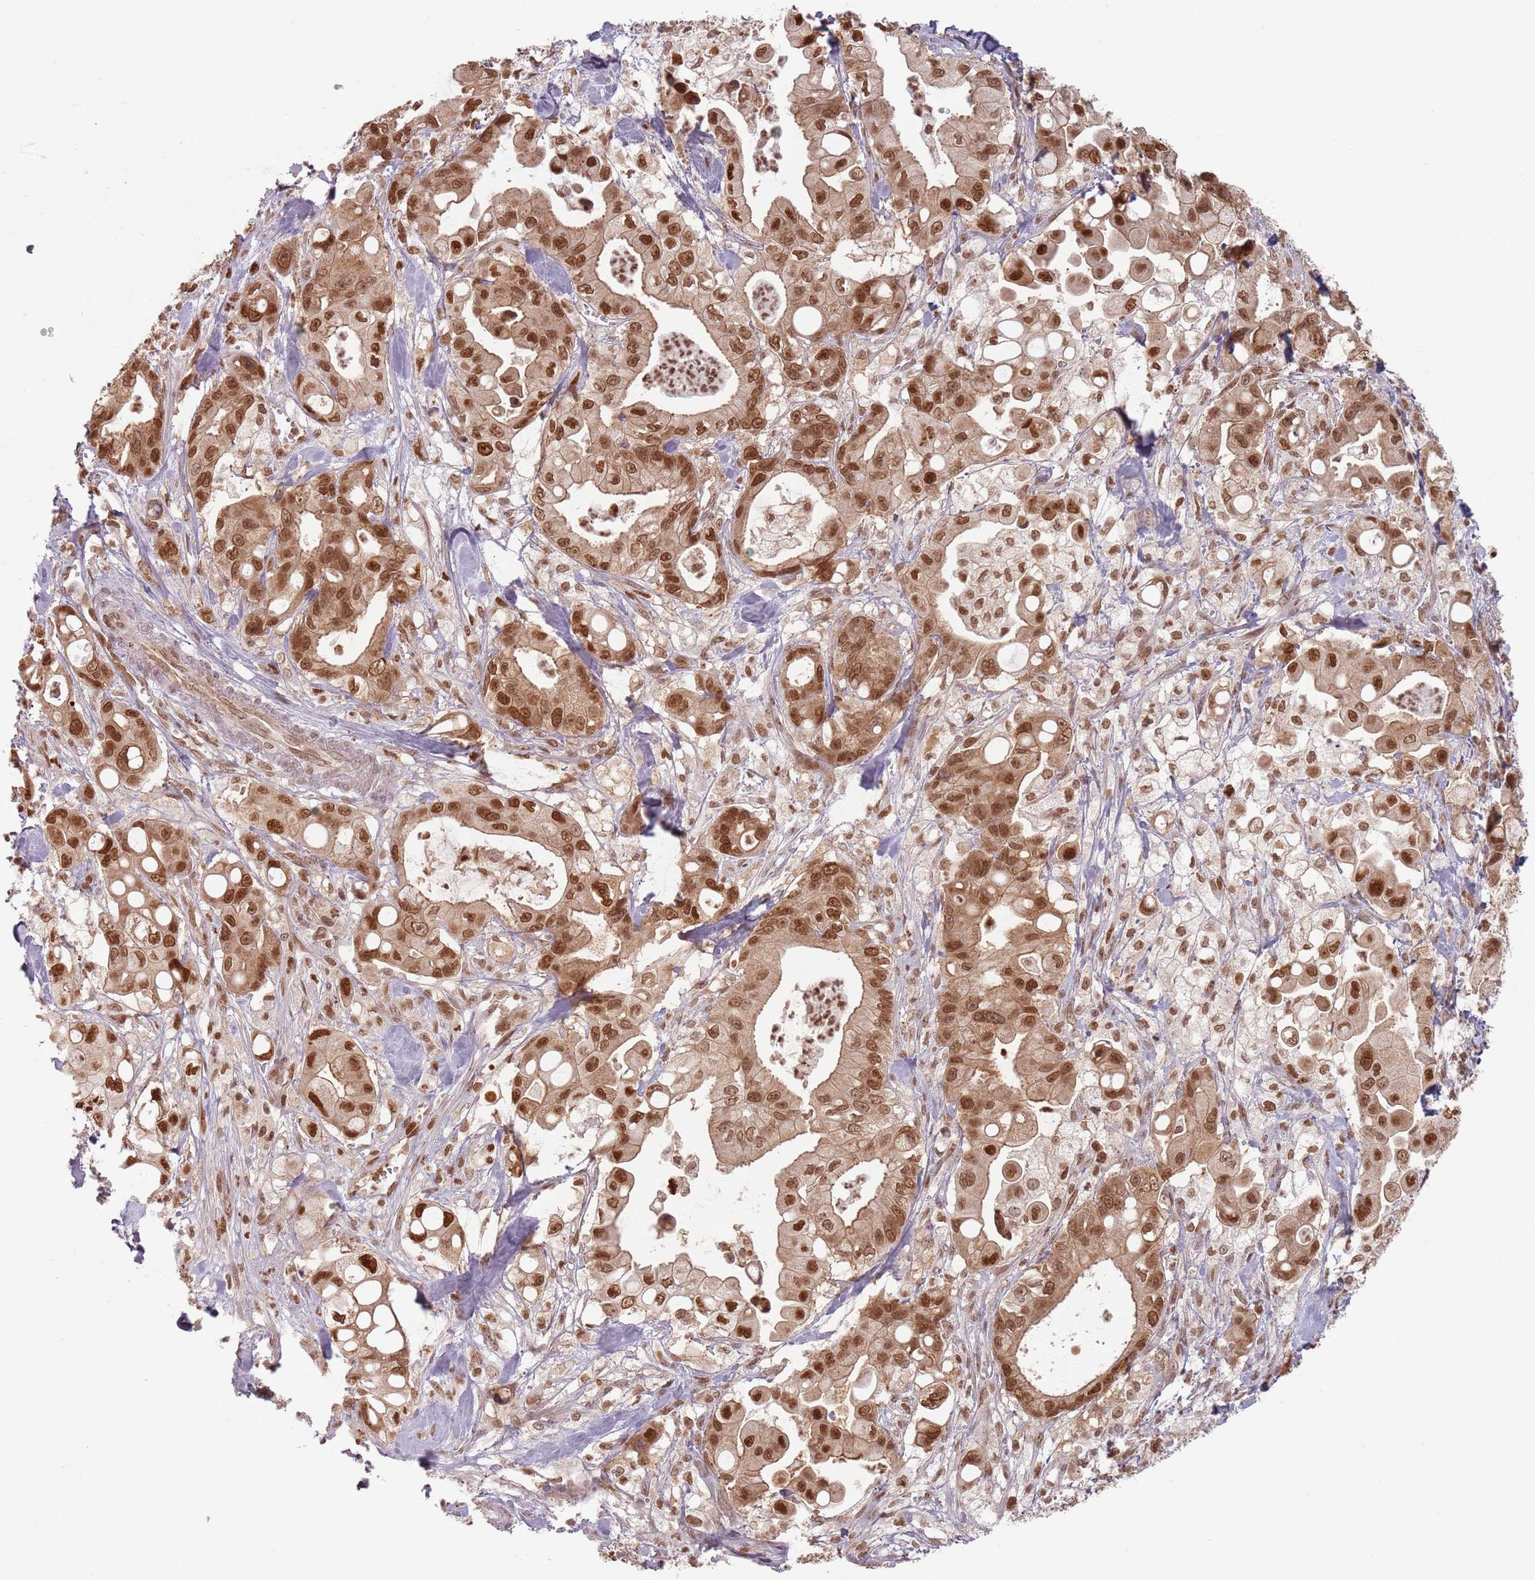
{"staining": {"intensity": "strong", "quantity": ">75%", "location": "cytoplasmic/membranous,nuclear"}, "tissue": "pancreatic cancer", "cell_type": "Tumor cells", "image_type": "cancer", "snomed": [{"axis": "morphology", "description": "Adenocarcinoma, NOS"}, {"axis": "topography", "description": "Pancreas"}], "caption": "Protein expression analysis of pancreatic adenocarcinoma reveals strong cytoplasmic/membranous and nuclear expression in about >75% of tumor cells.", "gene": "NUP50", "patient": {"sex": "male", "age": 68}}